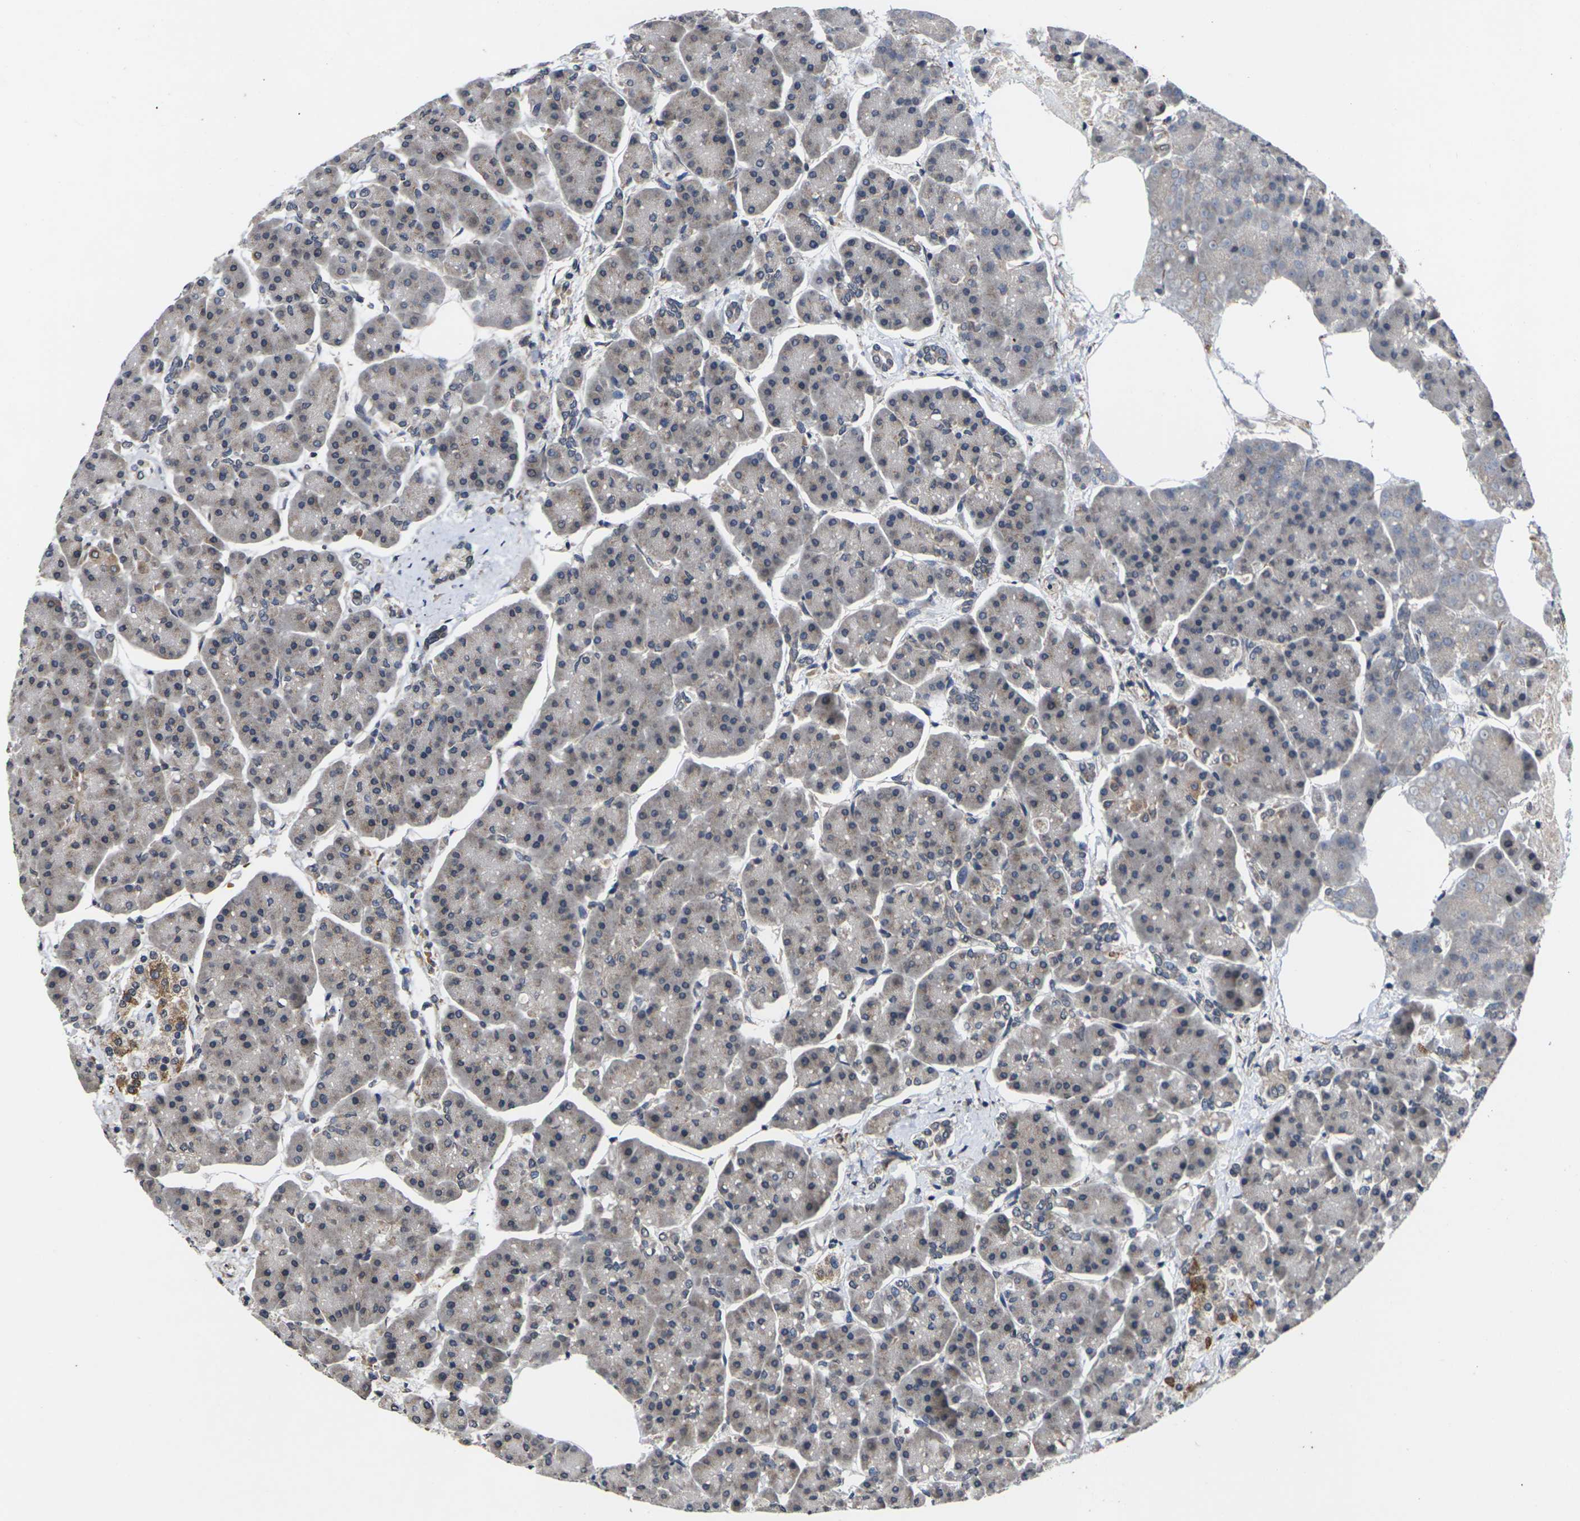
{"staining": {"intensity": "weak", "quantity": ">75%", "location": "cytoplasmic/membranous"}, "tissue": "pancreas", "cell_type": "Exocrine glandular cells", "image_type": "normal", "snomed": [{"axis": "morphology", "description": "Normal tissue, NOS"}, {"axis": "topography", "description": "Pancreas"}], "caption": "The micrograph displays immunohistochemical staining of unremarkable pancreas. There is weak cytoplasmic/membranous expression is appreciated in approximately >75% of exocrine glandular cells.", "gene": "DKK2", "patient": {"sex": "female", "age": 70}}